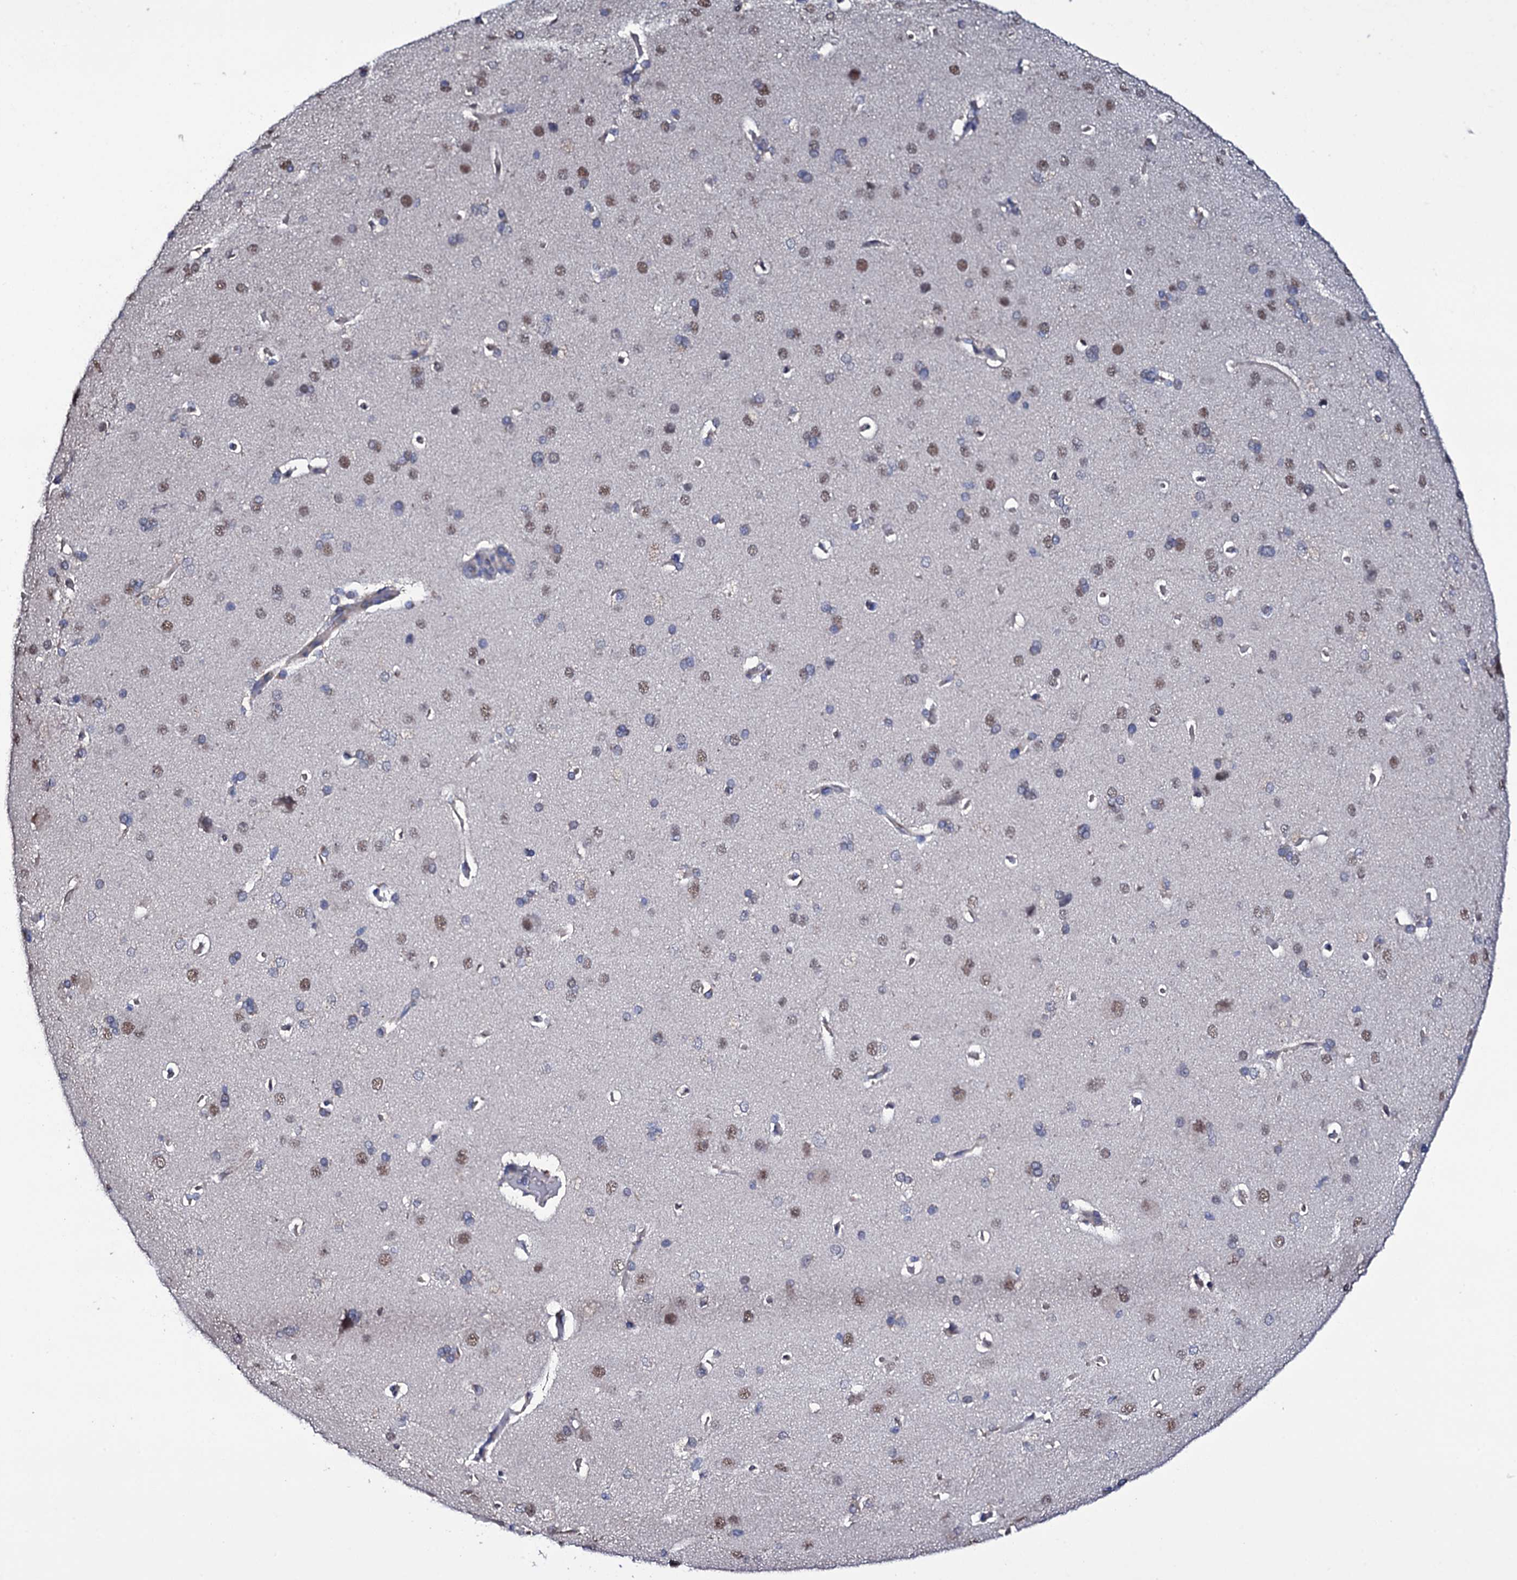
{"staining": {"intensity": "negative", "quantity": "none", "location": "none"}, "tissue": "cerebral cortex", "cell_type": "Endothelial cells", "image_type": "normal", "snomed": [{"axis": "morphology", "description": "Normal tissue, NOS"}, {"axis": "topography", "description": "Cerebral cortex"}], "caption": "High magnification brightfield microscopy of benign cerebral cortex stained with DAB (3,3'-diaminobenzidine) (brown) and counterstained with hematoxylin (blue): endothelial cells show no significant staining.", "gene": "GAREM1", "patient": {"sex": "male", "age": 62}}